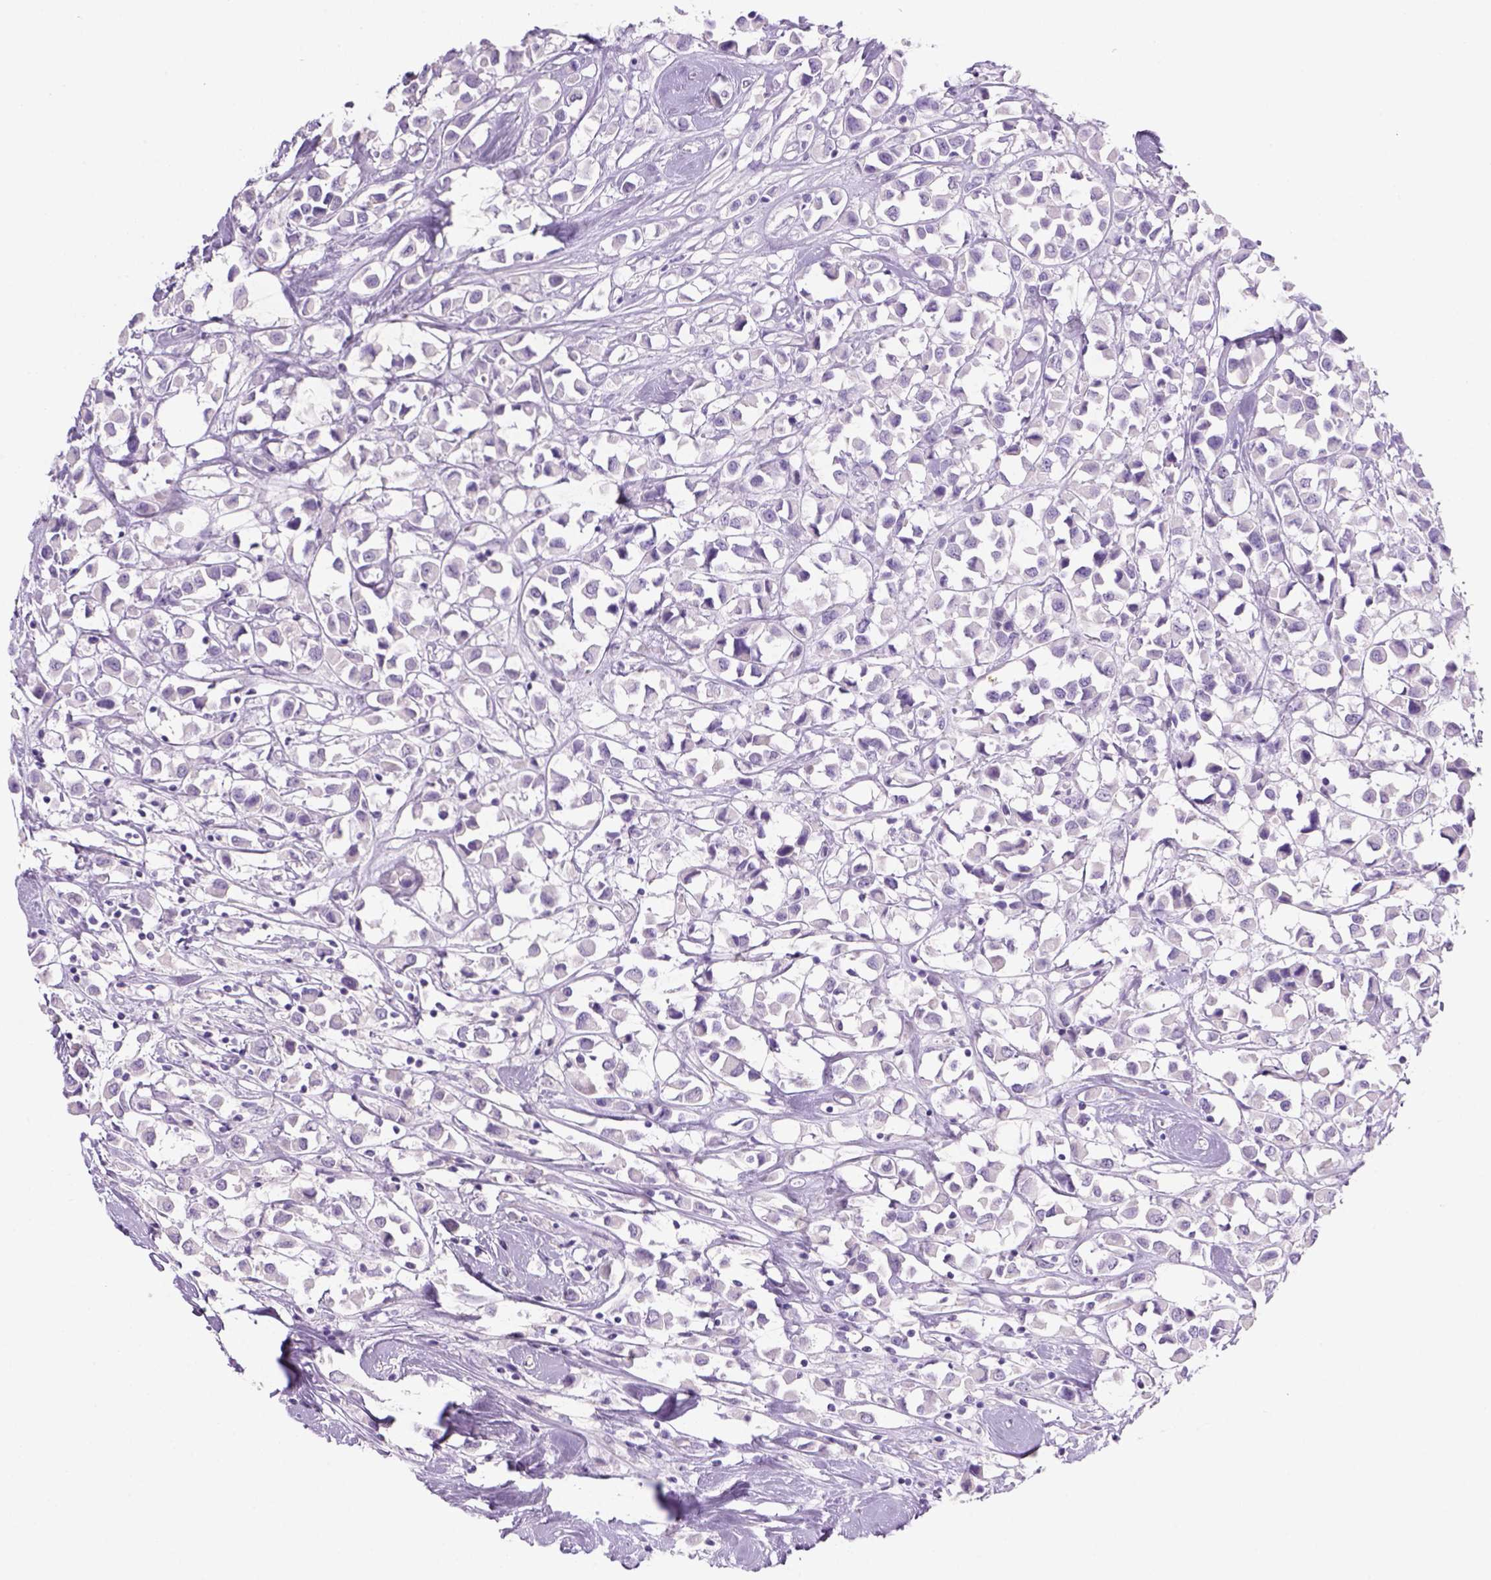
{"staining": {"intensity": "negative", "quantity": "none", "location": "none"}, "tissue": "breast cancer", "cell_type": "Tumor cells", "image_type": "cancer", "snomed": [{"axis": "morphology", "description": "Duct carcinoma"}, {"axis": "topography", "description": "Breast"}], "caption": "Tumor cells are negative for protein expression in human breast infiltrating ductal carcinoma. The staining was performed using DAB to visualize the protein expression in brown, while the nuclei were stained in blue with hematoxylin (Magnification: 20x).", "gene": "TENM4", "patient": {"sex": "female", "age": 61}}